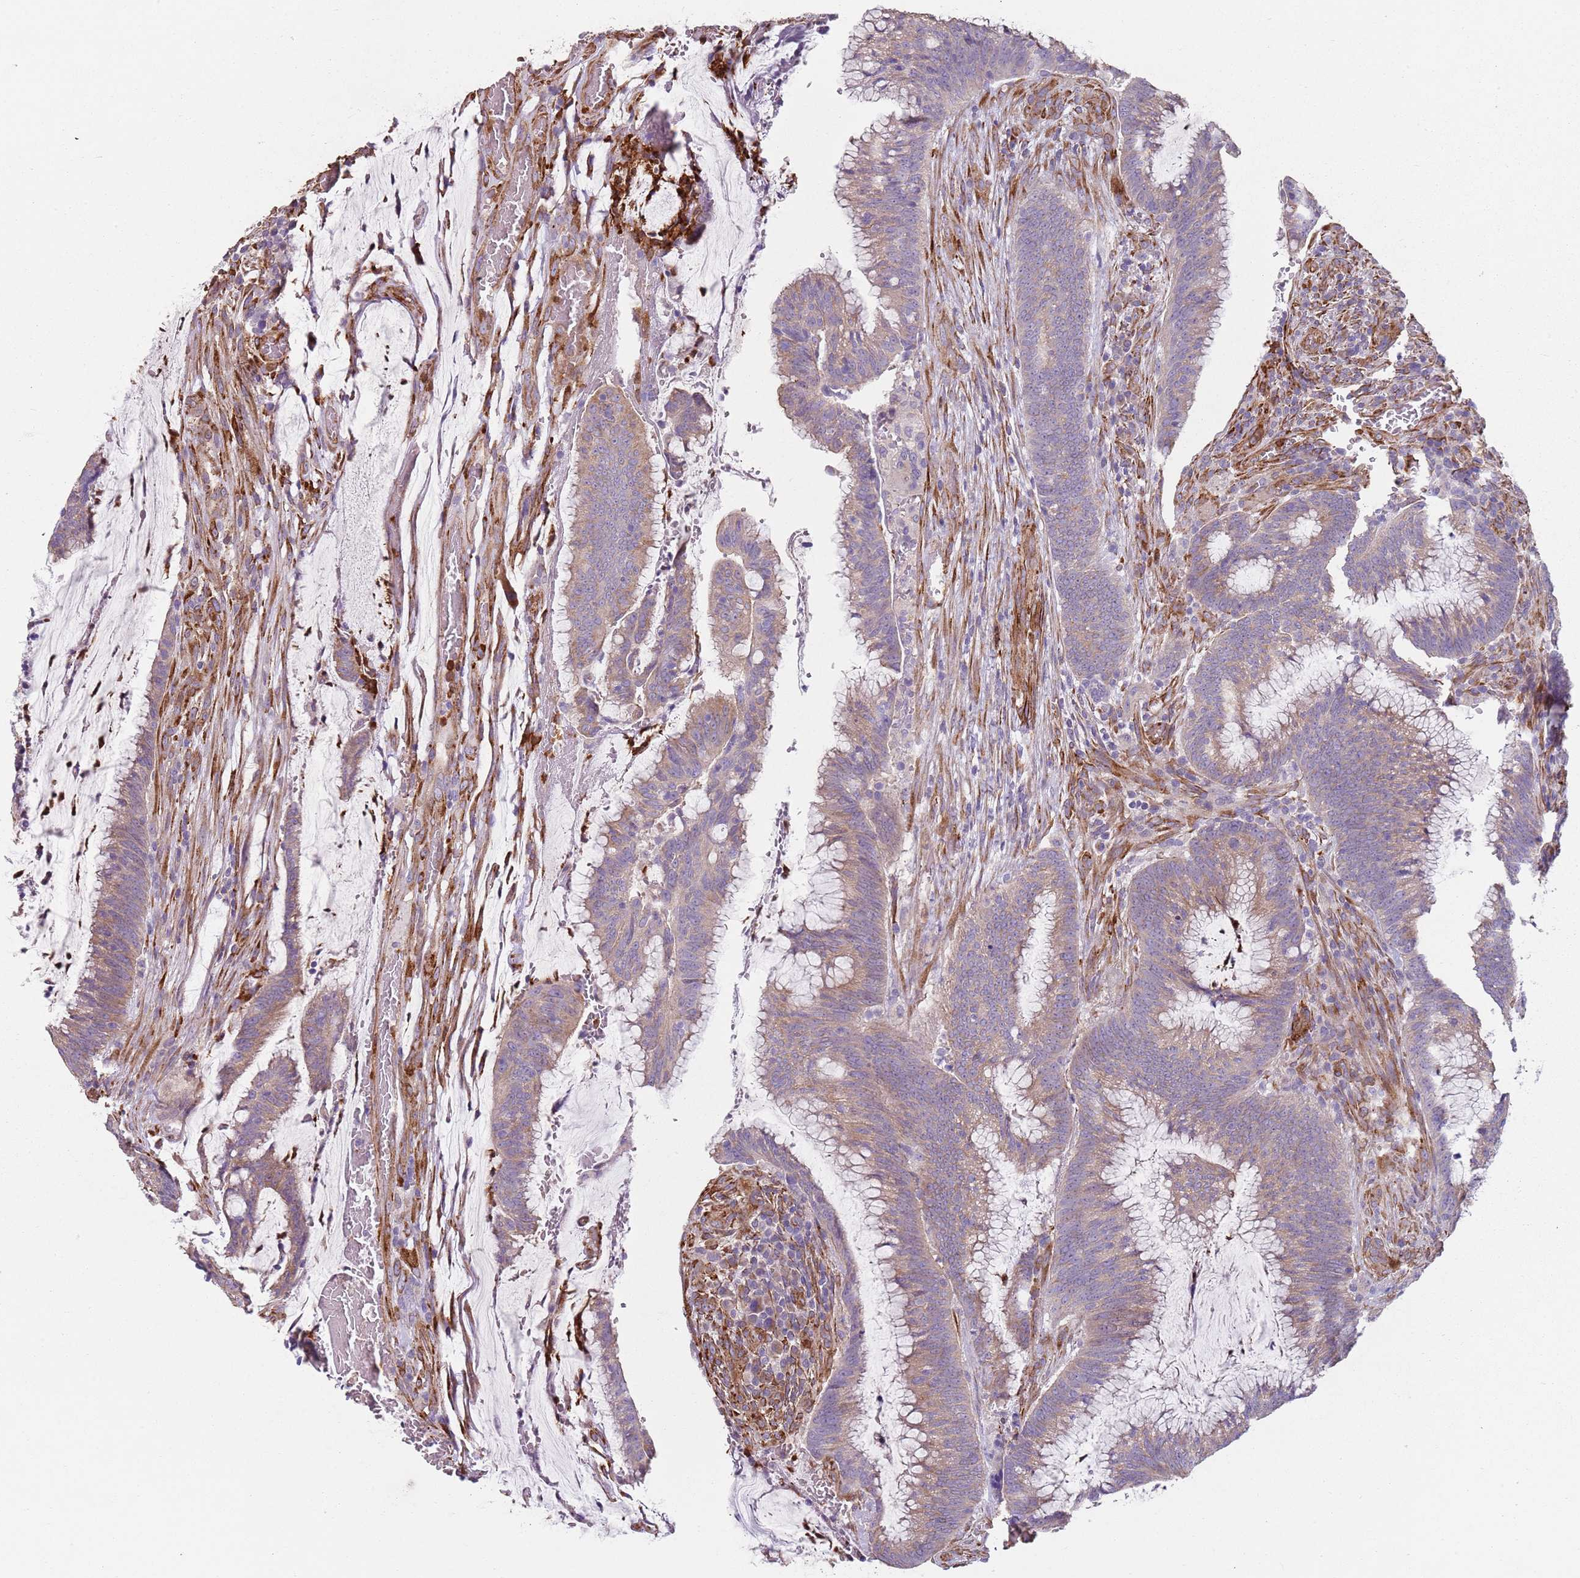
{"staining": {"intensity": "weak", "quantity": "25%-75%", "location": "cytoplasmic/membranous"}, "tissue": "colorectal cancer", "cell_type": "Tumor cells", "image_type": "cancer", "snomed": [{"axis": "morphology", "description": "Adenocarcinoma, NOS"}, {"axis": "topography", "description": "Rectum"}], "caption": "This image displays adenocarcinoma (colorectal) stained with immunohistochemistry to label a protein in brown. The cytoplasmic/membranous of tumor cells show weak positivity for the protein. Nuclei are counter-stained blue.", "gene": "PHLPP2", "patient": {"sex": "female", "age": 77}}